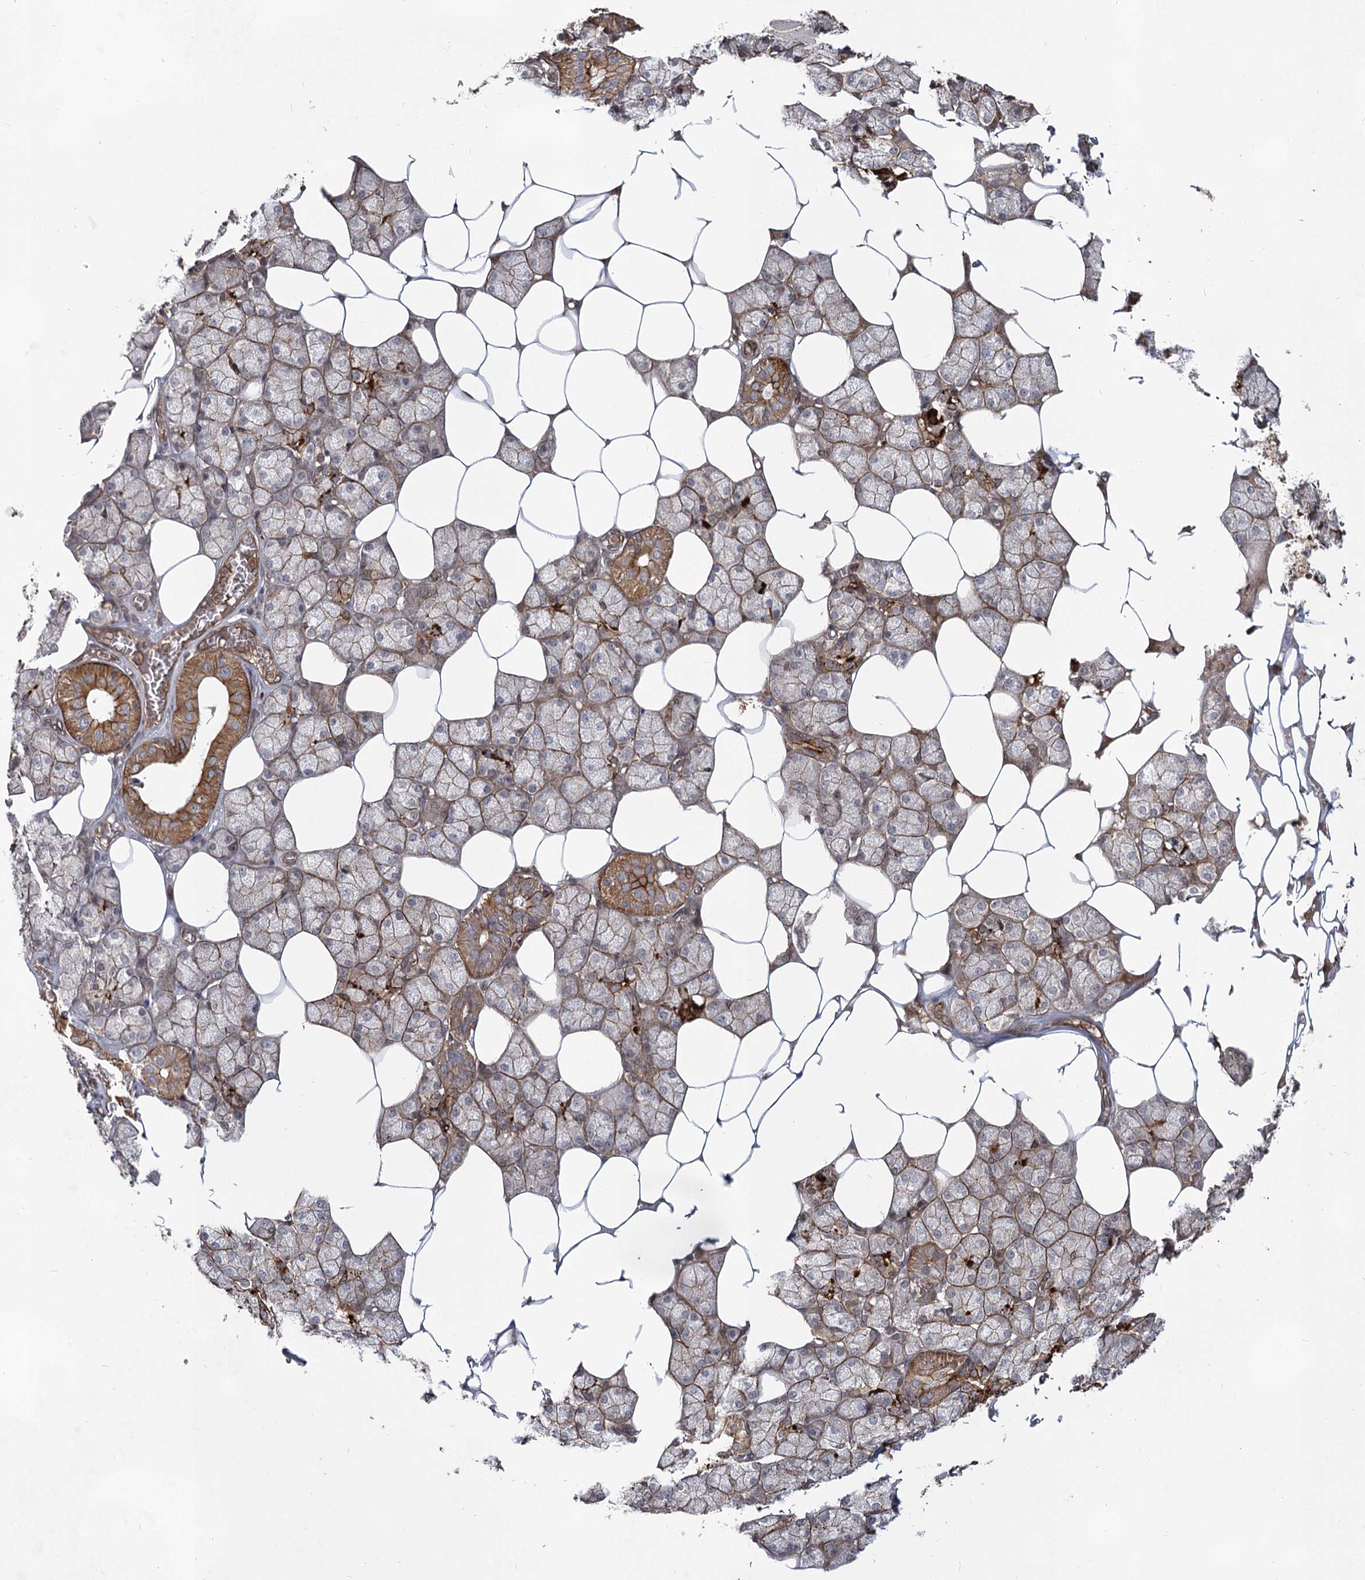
{"staining": {"intensity": "strong", "quantity": "25%-75%", "location": "cytoplasmic/membranous"}, "tissue": "salivary gland", "cell_type": "Glandular cells", "image_type": "normal", "snomed": [{"axis": "morphology", "description": "Normal tissue, NOS"}, {"axis": "topography", "description": "Salivary gland"}], "caption": "Salivary gland stained with DAB (3,3'-diaminobenzidine) immunohistochemistry (IHC) displays high levels of strong cytoplasmic/membranous staining in approximately 25%-75% of glandular cells.", "gene": "IQSEC1", "patient": {"sex": "male", "age": 62}}